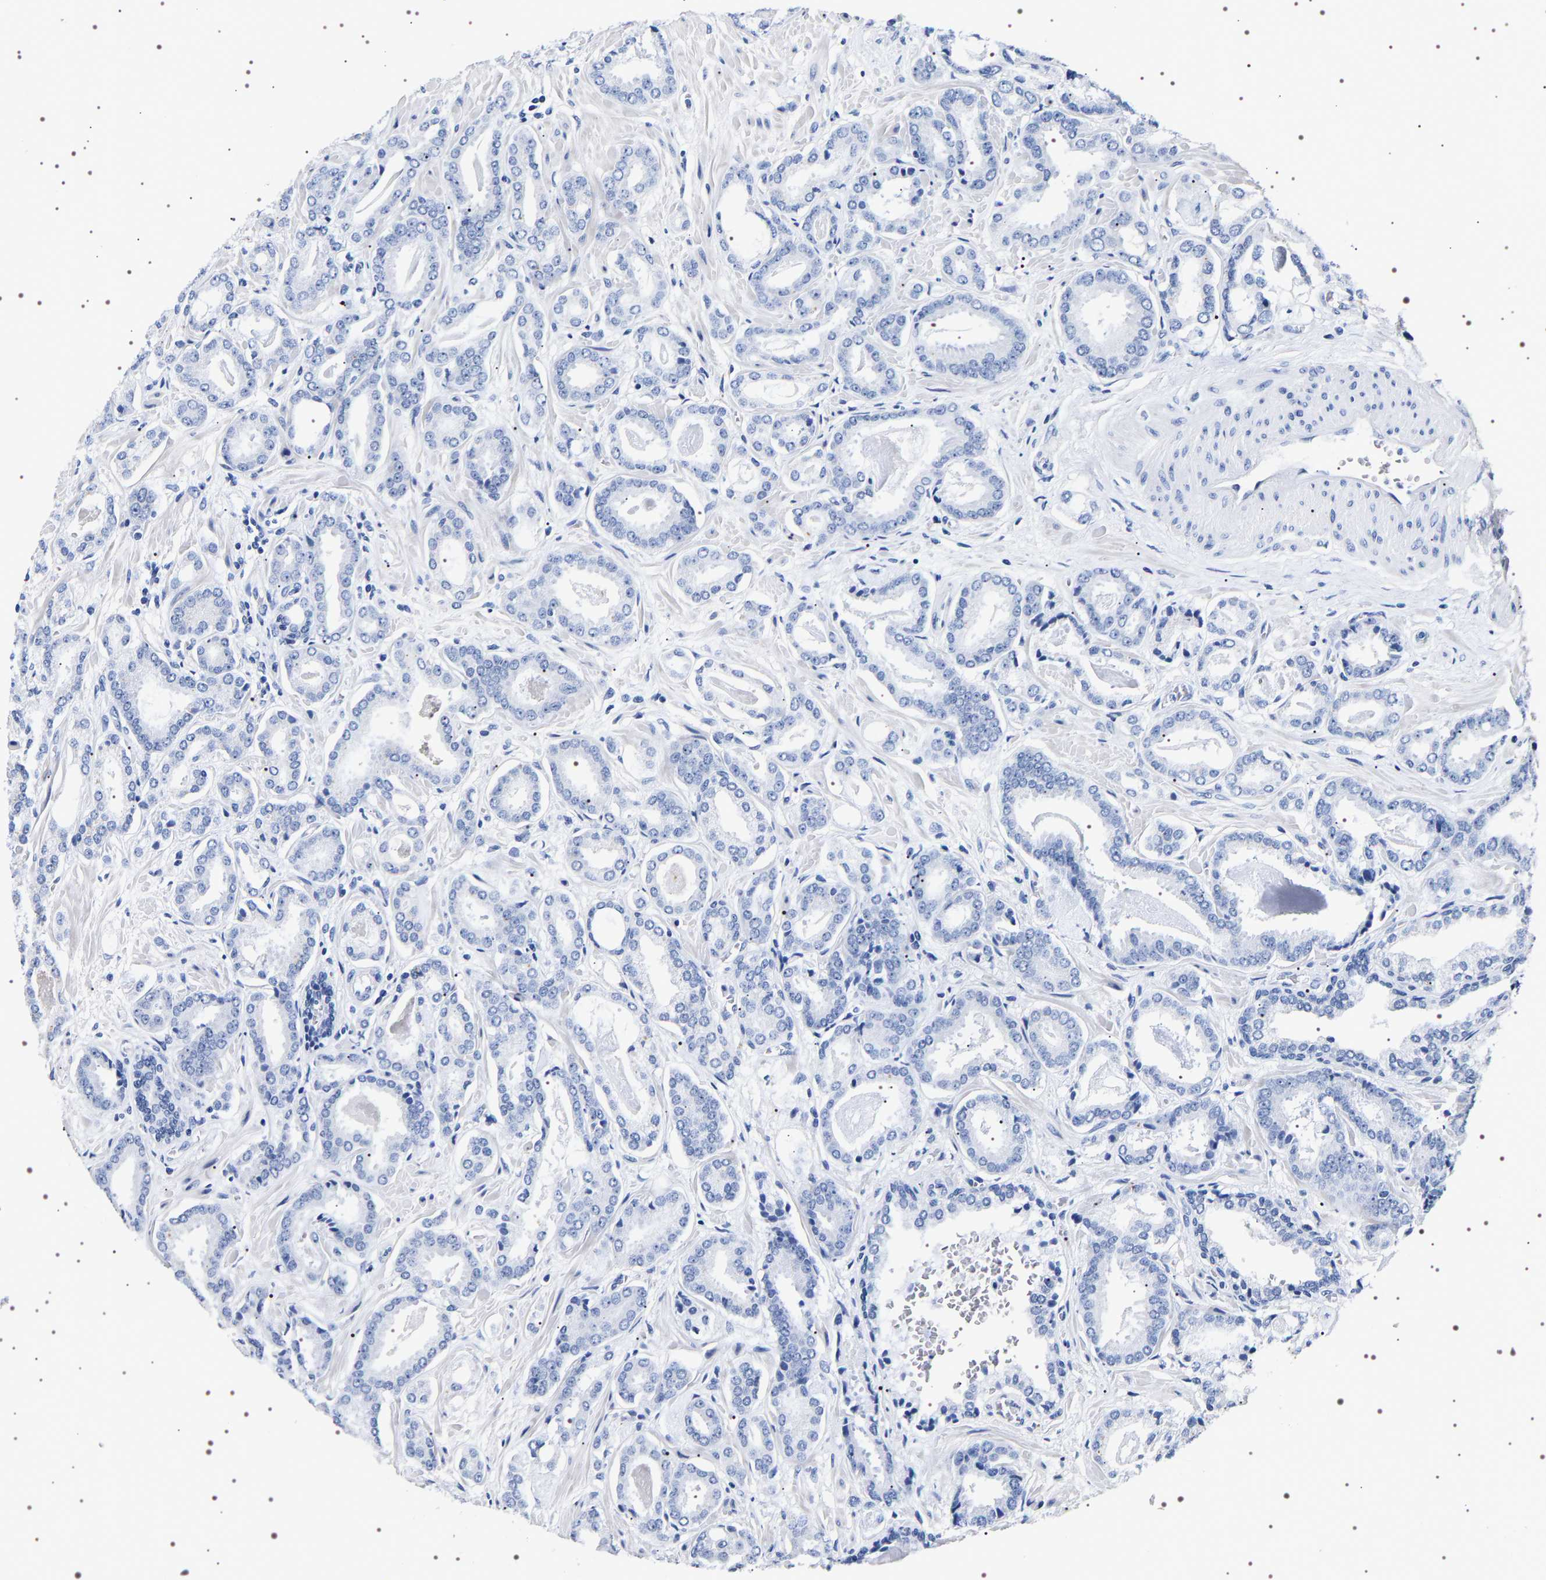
{"staining": {"intensity": "negative", "quantity": "none", "location": "none"}, "tissue": "prostate cancer", "cell_type": "Tumor cells", "image_type": "cancer", "snomed": [{"axis": "morphology", "description": "Adenocarcinoma, Low grade"}, {"axis": "topography", "description": "Prostate"}], "caption": "Immunohistochemistry micrograph of human prostate cancer (adenocarcinoma (low-grade)) stained for a protein (brown), which displays no staining in tumor cells.", "gene": "UBQLN3", "patient": {"sex": "male", "age": 53}}